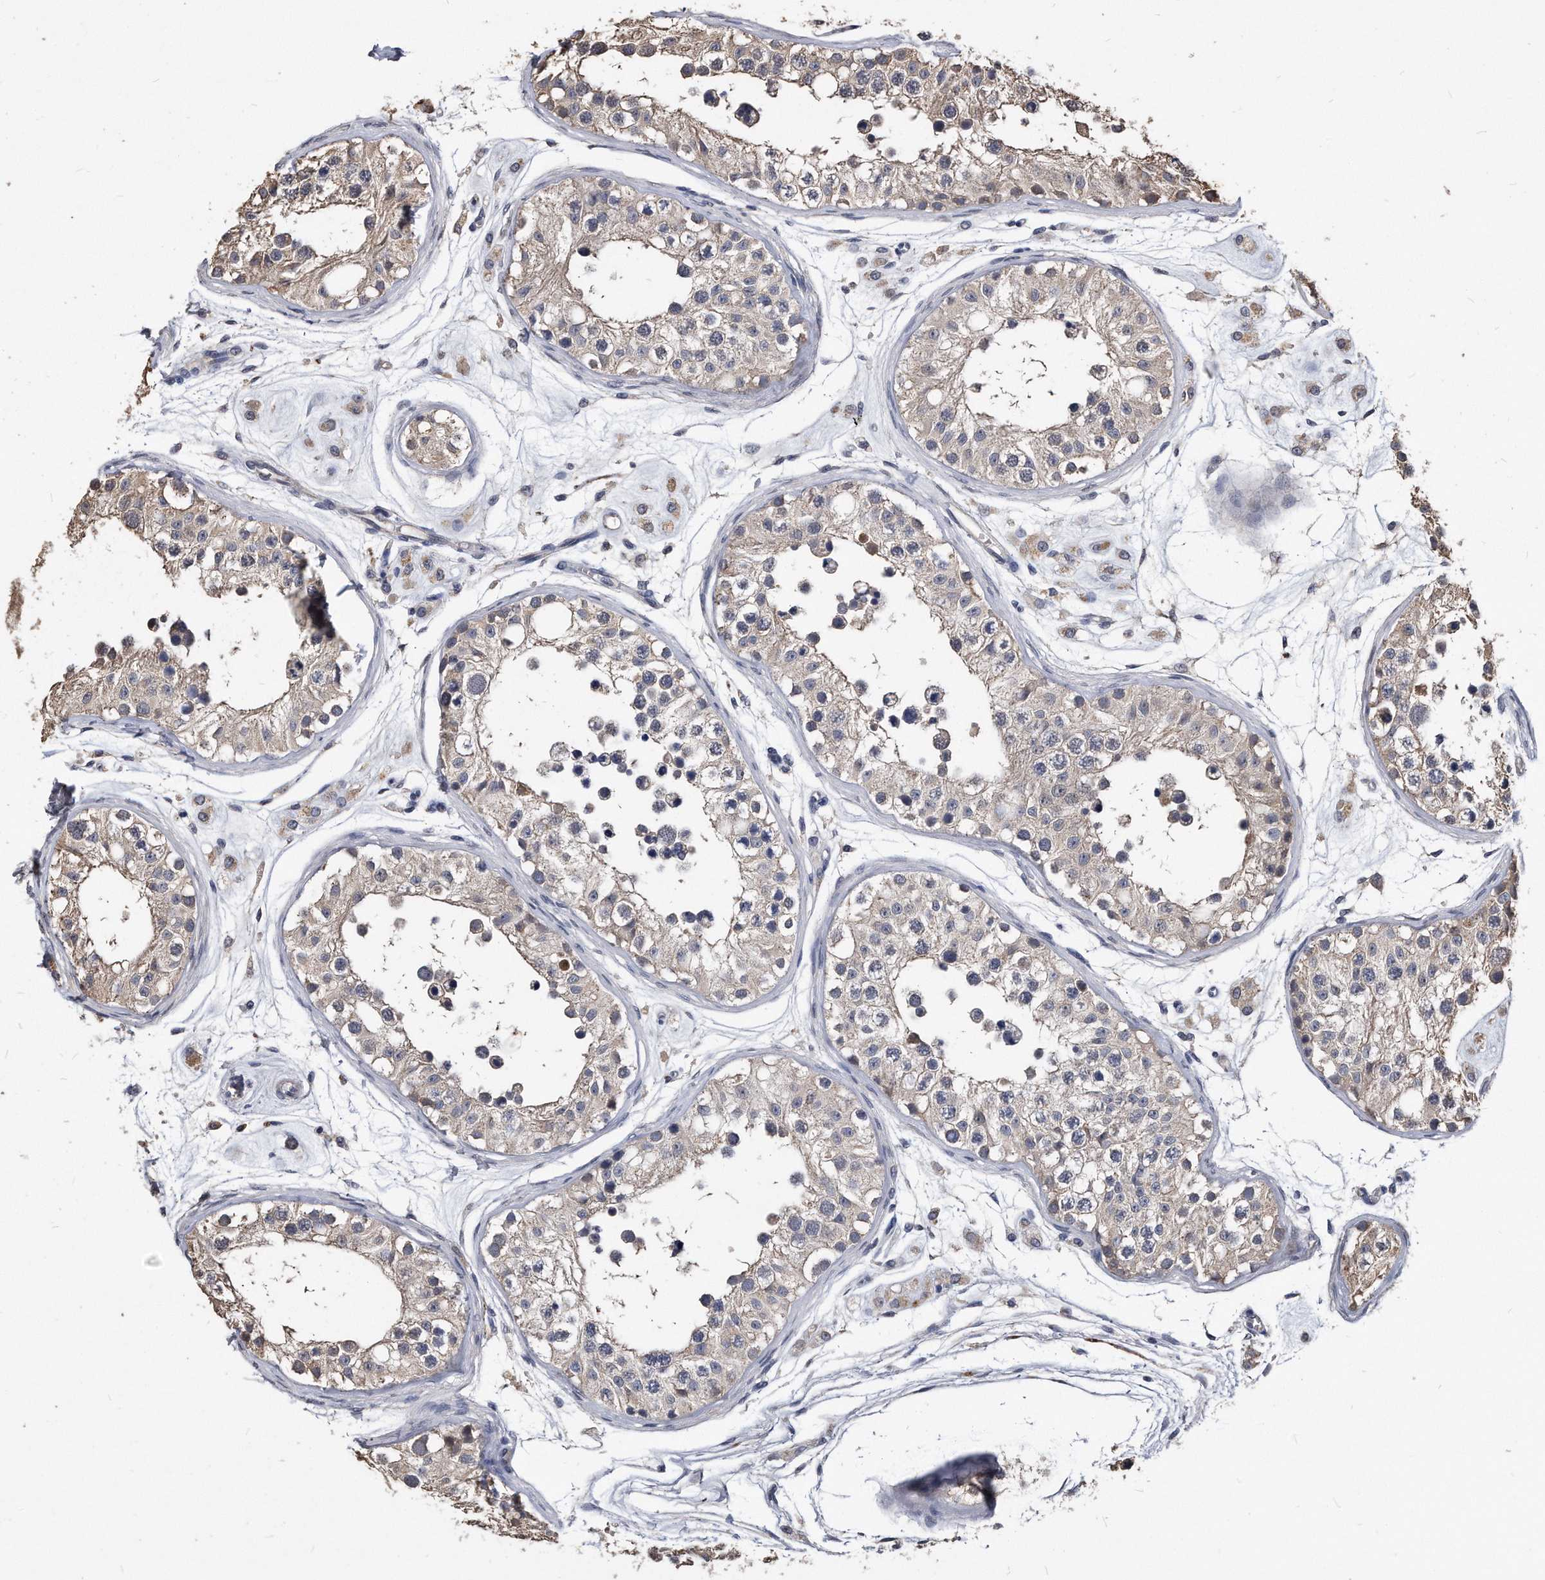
{"staining": {"intensity": "weak", "quantity": "25%-75%", "location": "cytoplasmic/membranous"}, "tissue": "testis", "cell_type": "Cells in seminiferous ducts", "image_type": "normal", "snomed": [{"axis": "morphology", "description": "Normal tissue, NOS"}, {"axis": "morphology", "description": "Adenocarcinoma, metastatic, NOS"}, {"axis": "topography", "description": "Testis"}], "caption": "Weak cytoplasmic/membranous expression is seen in approximately 25%-75% of cells in seminiferous ducts in normal testis.", "gene": "IL20RA", "patient": {"sex": "male", "age": 26}}